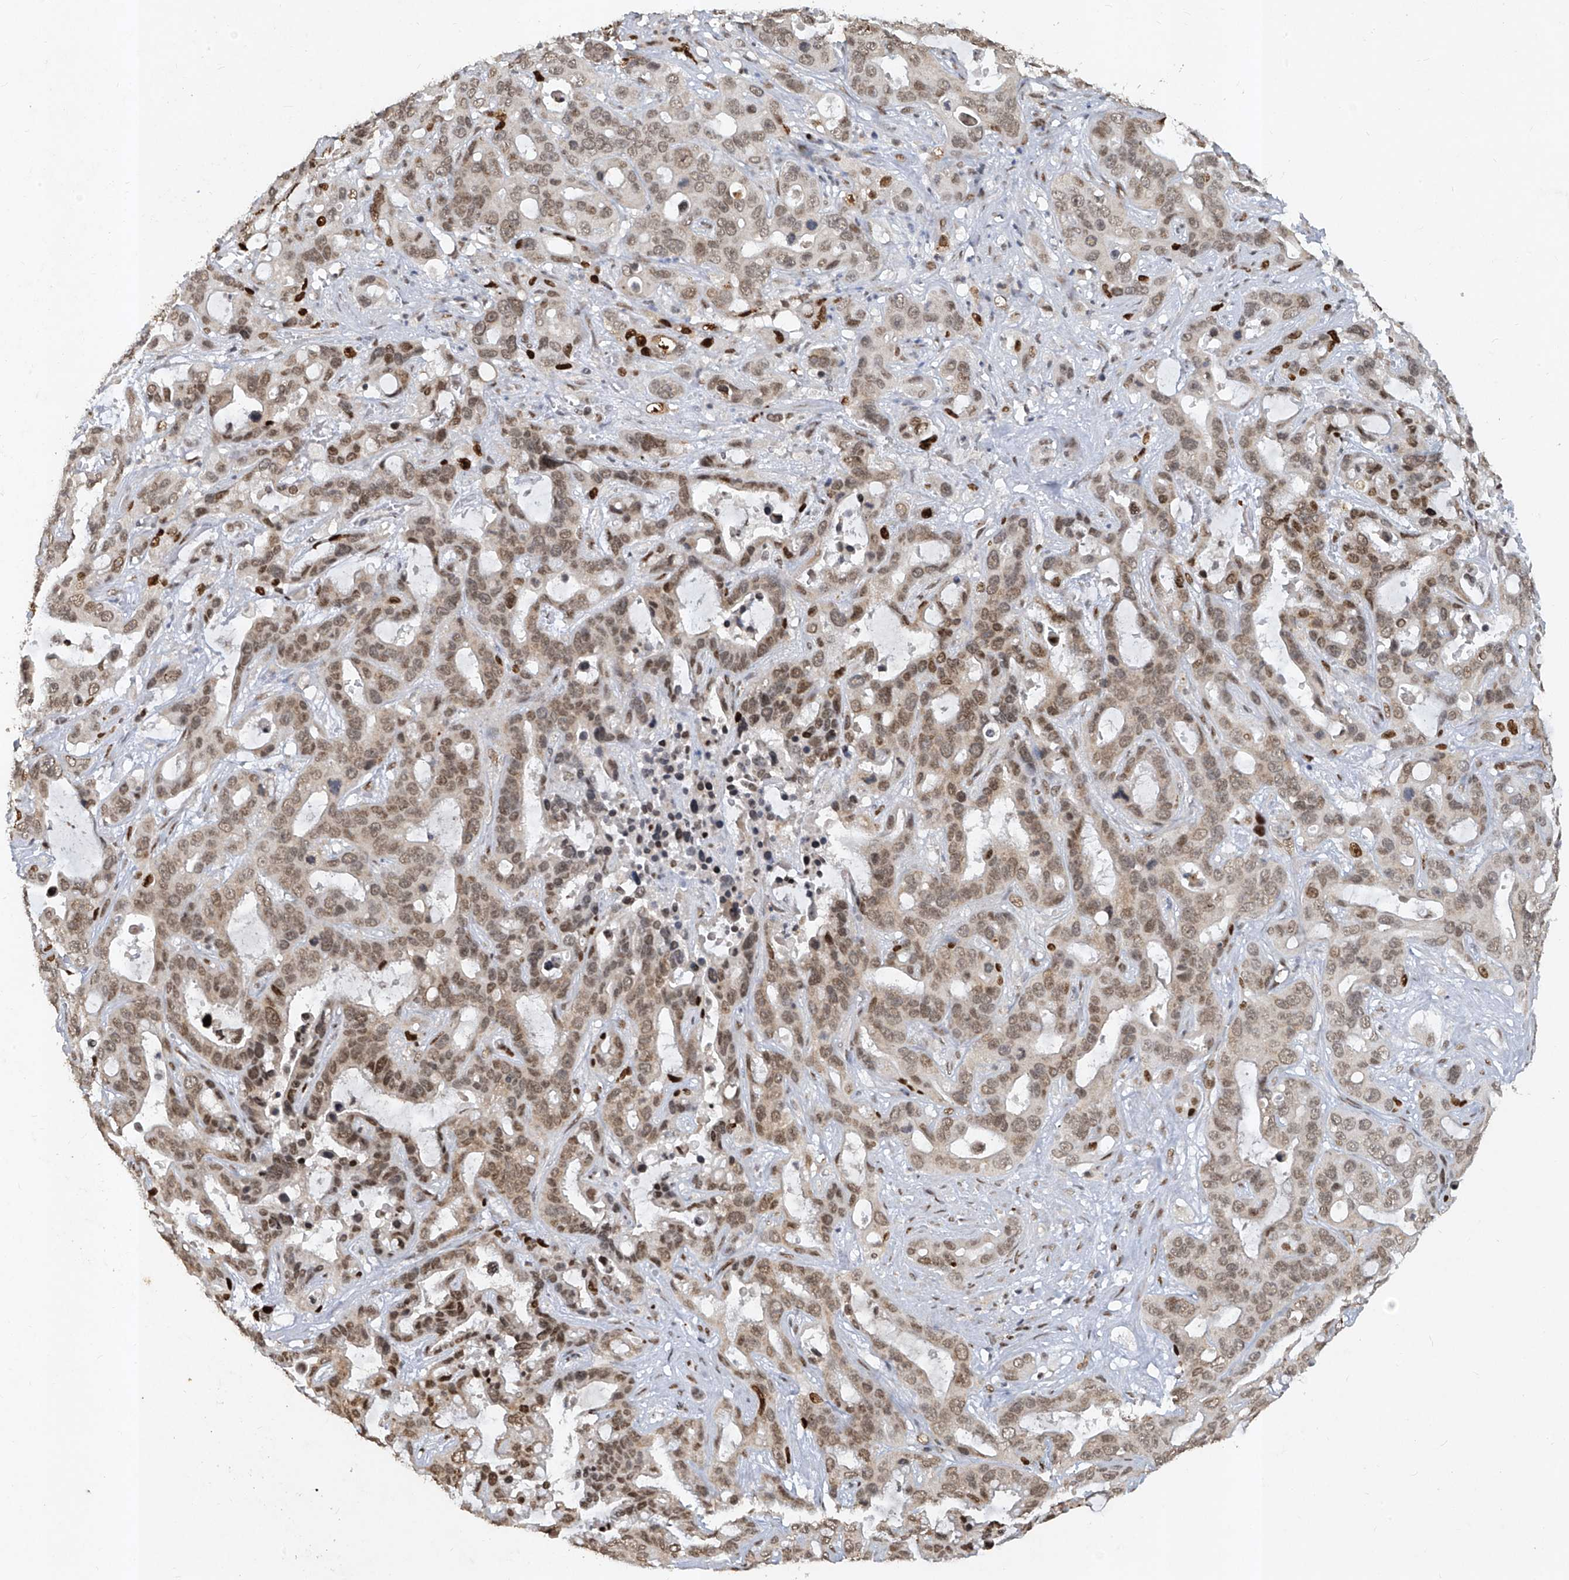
{"staining": {"intensity": "moderate", "quantity": ">75%", "location": "nuclear"}, "tissue": "liver cancer", "cell_type": "Tumor cells", "image_type": "cancer", "snomed": [{"axis": "morphology", "description": "Cholangiocarcinoma"}, {"axis": "topography", "description": "Liver"}], "caption": "Cholangiocarcinoma (liver) stained for a protein (brown) demonstrates moderate nuclear positive staining in approximately >75% of tumor cells.", "gene": "ATRIP", "patient": {"sex": "female", "age": 65}}